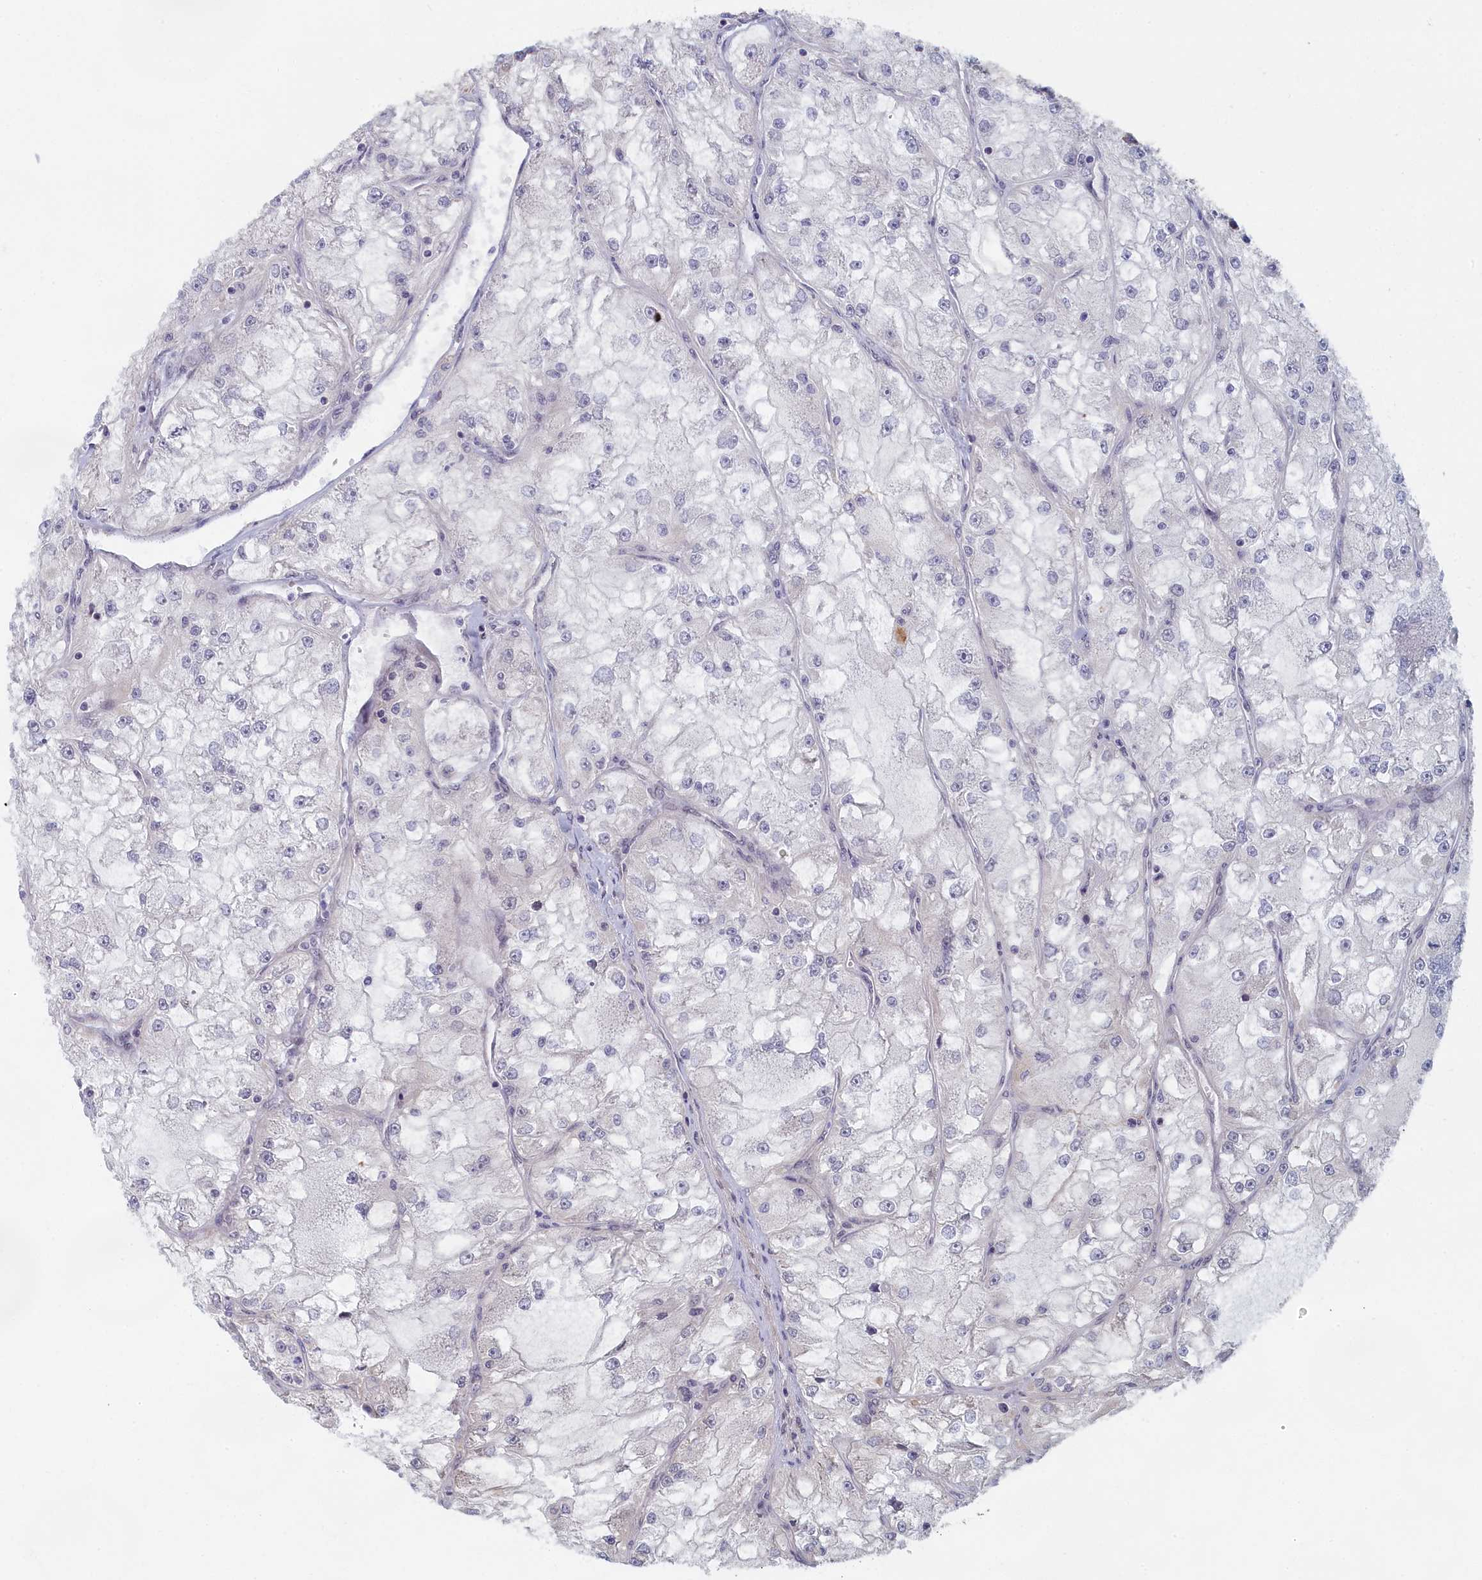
{"staining": {"intensity": "negative", "quantity": "none", "location": "none"}, "tissue": "renal cancer", "cell_type": "Tumor cells", "image_type": "cancer", "snomed": [{"axis": "morphology", "description": "Adenocarcinoma, NOS"}, {"axis": "topography", "description": "Kidney"}], "caption": "High magnification brightfield microscopy of renal cancer (adenocarcinoma) stained with DAB (brown) and counterstained with hematoxylin (blue): tumor cells show no significant staining.", "gene": "DNAJC17", "patient": {"sex": "female", "age": 72}}